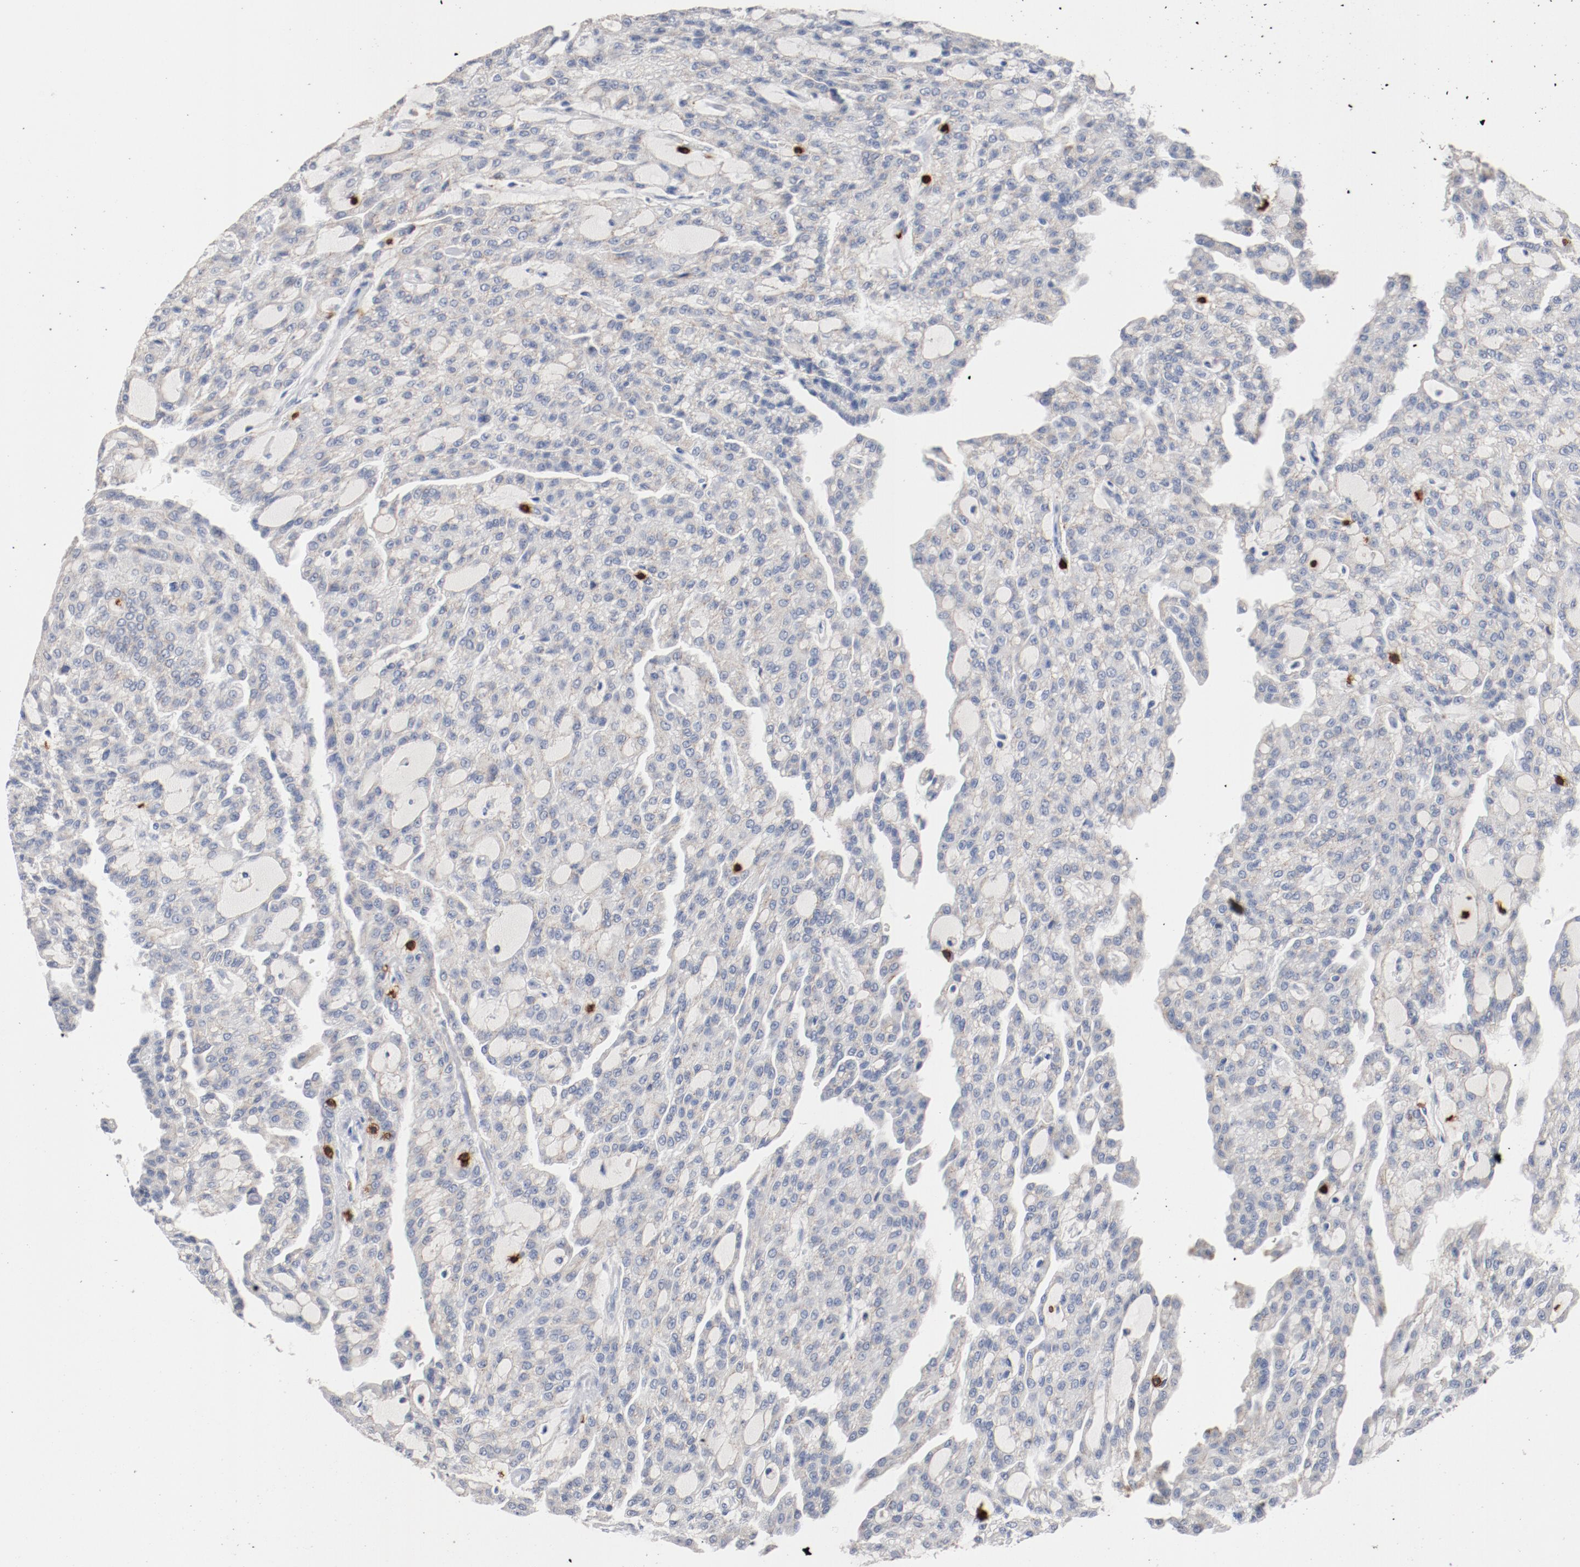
{"staining": {"intensity": "negative", "quantity": "none", "location": "none"}, "tissue": "renal cancer", "cell_type": "Tumor cells", "image_type": "cancer", "snomed": [{"axis": "morphology", "description": "Adenocarcinoma, NOS"}, {"axis": "topography", "description": "Kidney"}], "caption": "The immunohistochemistry (IHC) photomicrograph has no significant staining in tumor cells of adenocarcinoma (renal) tissue.", "gene": "CD247", "patient": {"sex": "male", "age": 63}}